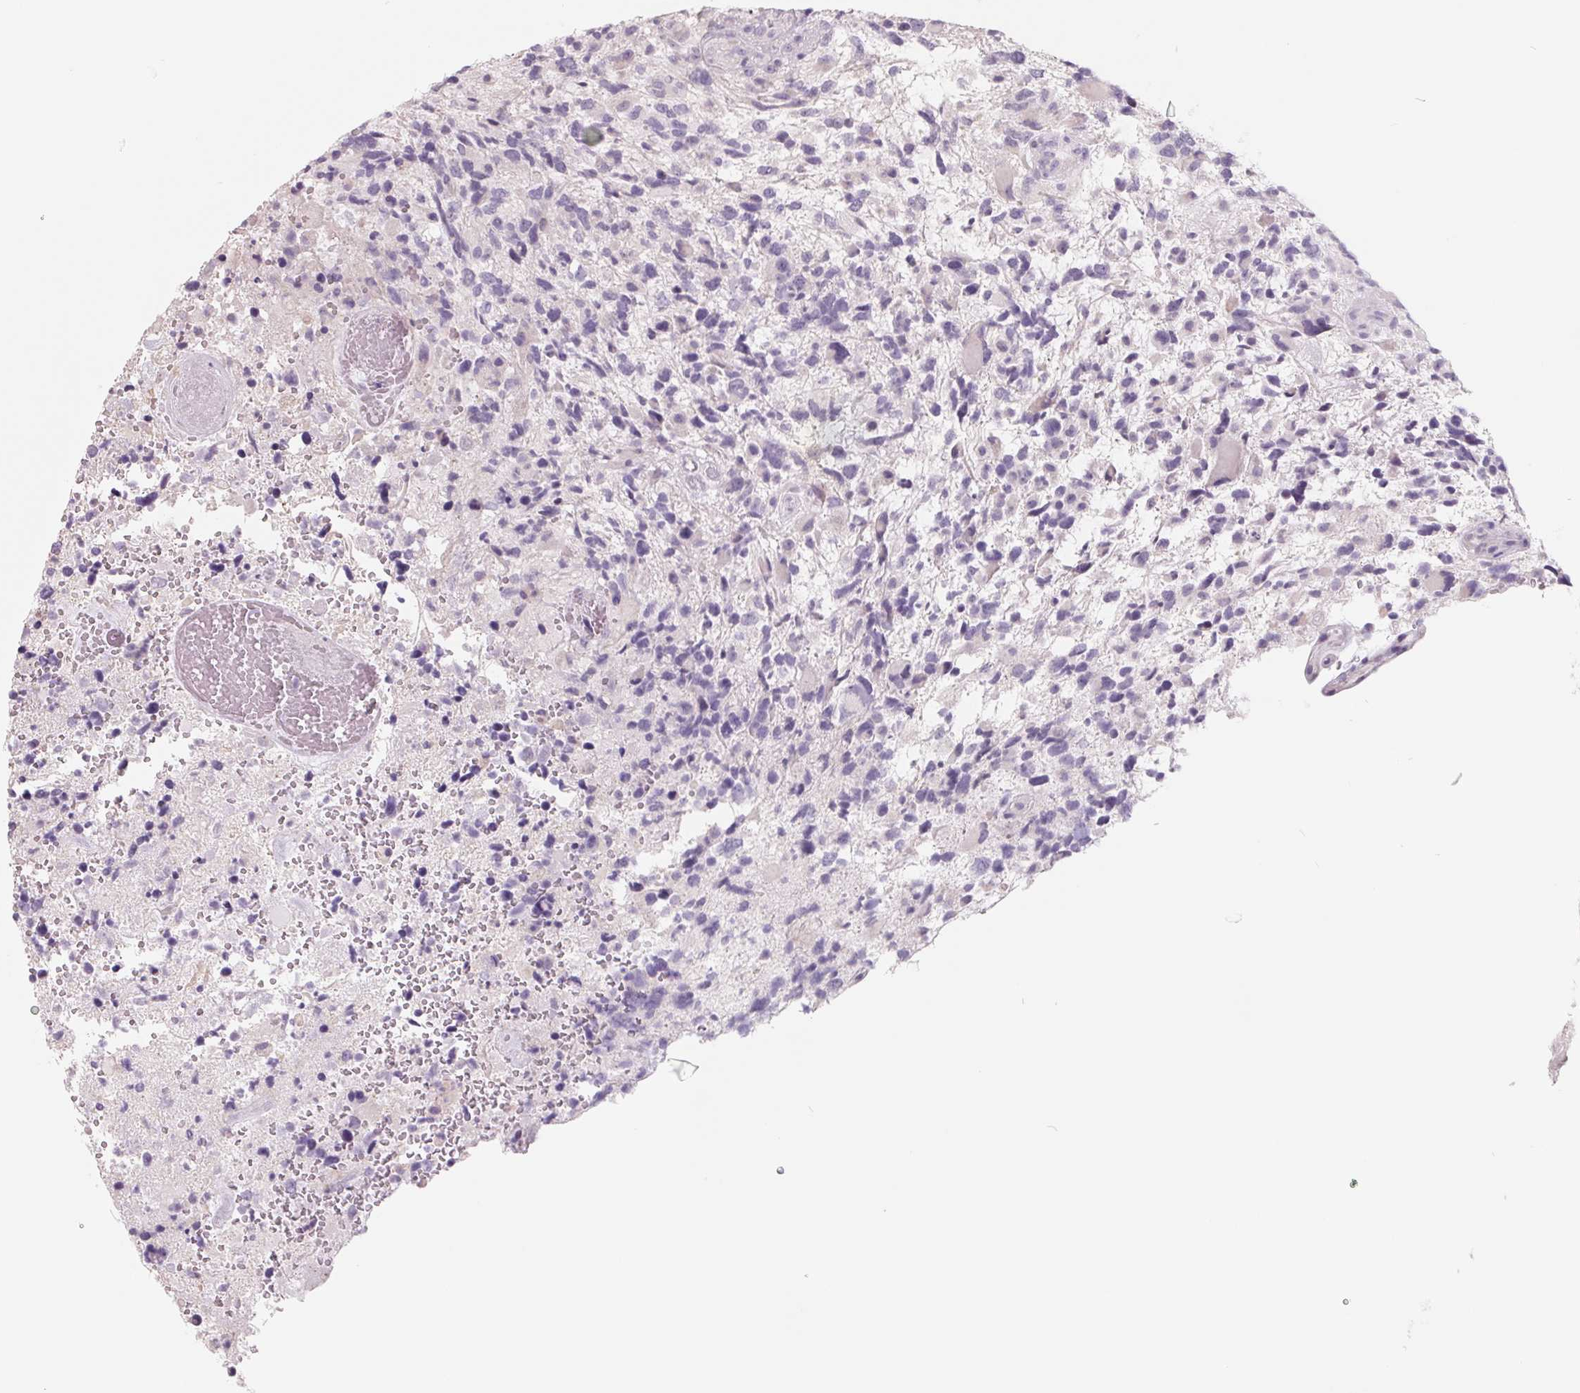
{"staining": {"intensity": "negative", "quantity": "none", "location": "none"}, "tissue": "glioma", "cell_type": "Tumor cells", "image_type": "cancer", "snomed": [{"axis": "morphology", "description": "Glioma, malignant, High grade"}, {"axis": "topography", "description": "Brain"}], "caption": "Immunohistochemistry (IHC) of human malignant glioma (high-grade) displays no expression in tumor cells.", "gene": "FTCD", "patient": {"sex": "female", "age": 71}}